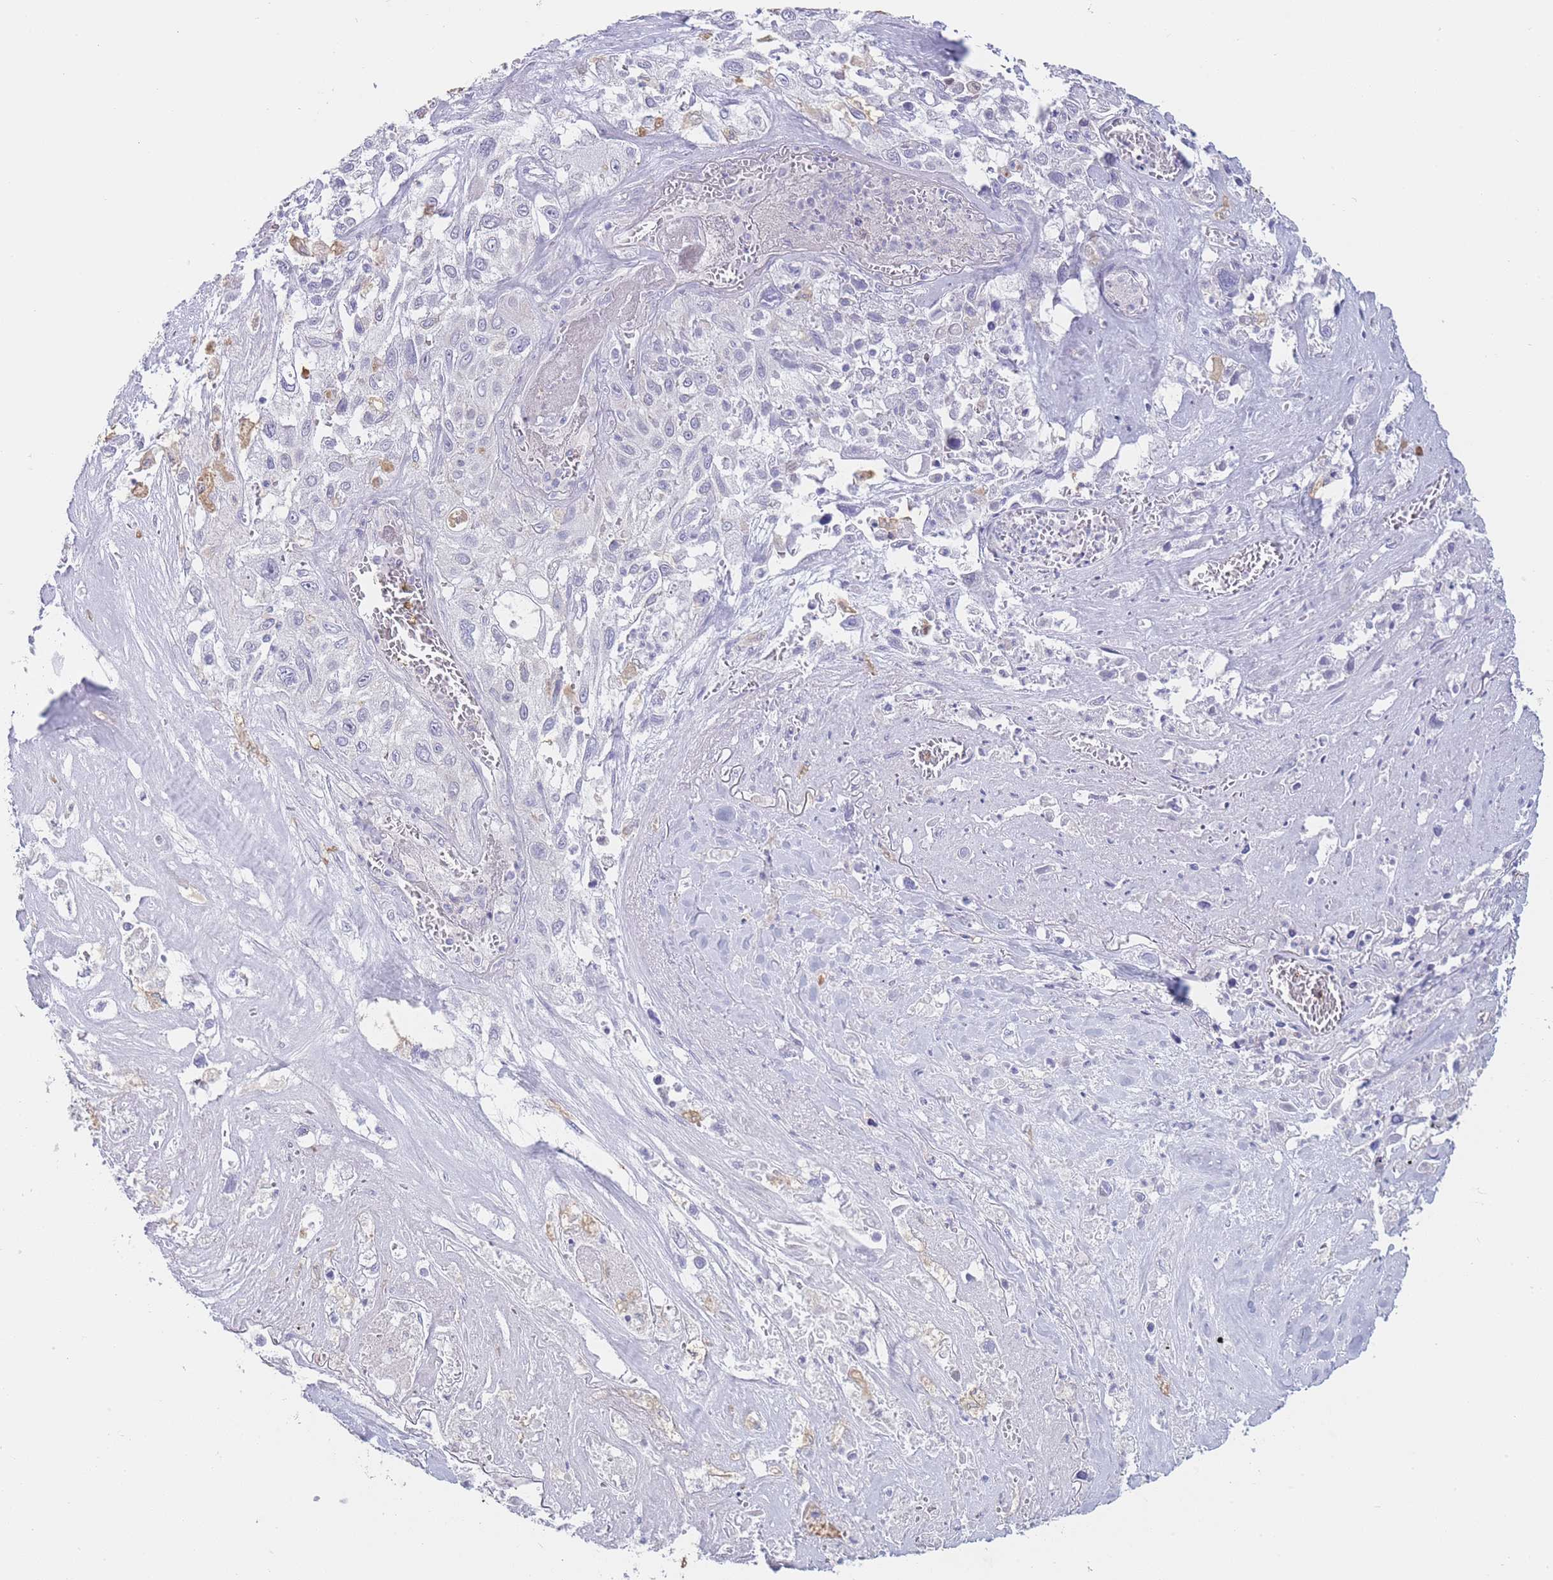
{"staining": {"intensity": "negative", "quantity": "none", "location": "none"}, "tissue": "lung cancer", "cell_type": "Tumor cells", "image_type": "cancer", "snomed": [{"axis": "morphology", "description": "Squamous cell carcinoma, NOS"}, {"axis": "topography", "description": "Lung"}], "caption": "A photomicrograph of squamous cell carcinoma (lung) stained for a protein shows no brown staining in tumor cells.", "gene": "CD37", "patient": {"sex": "female", "age": 69}}